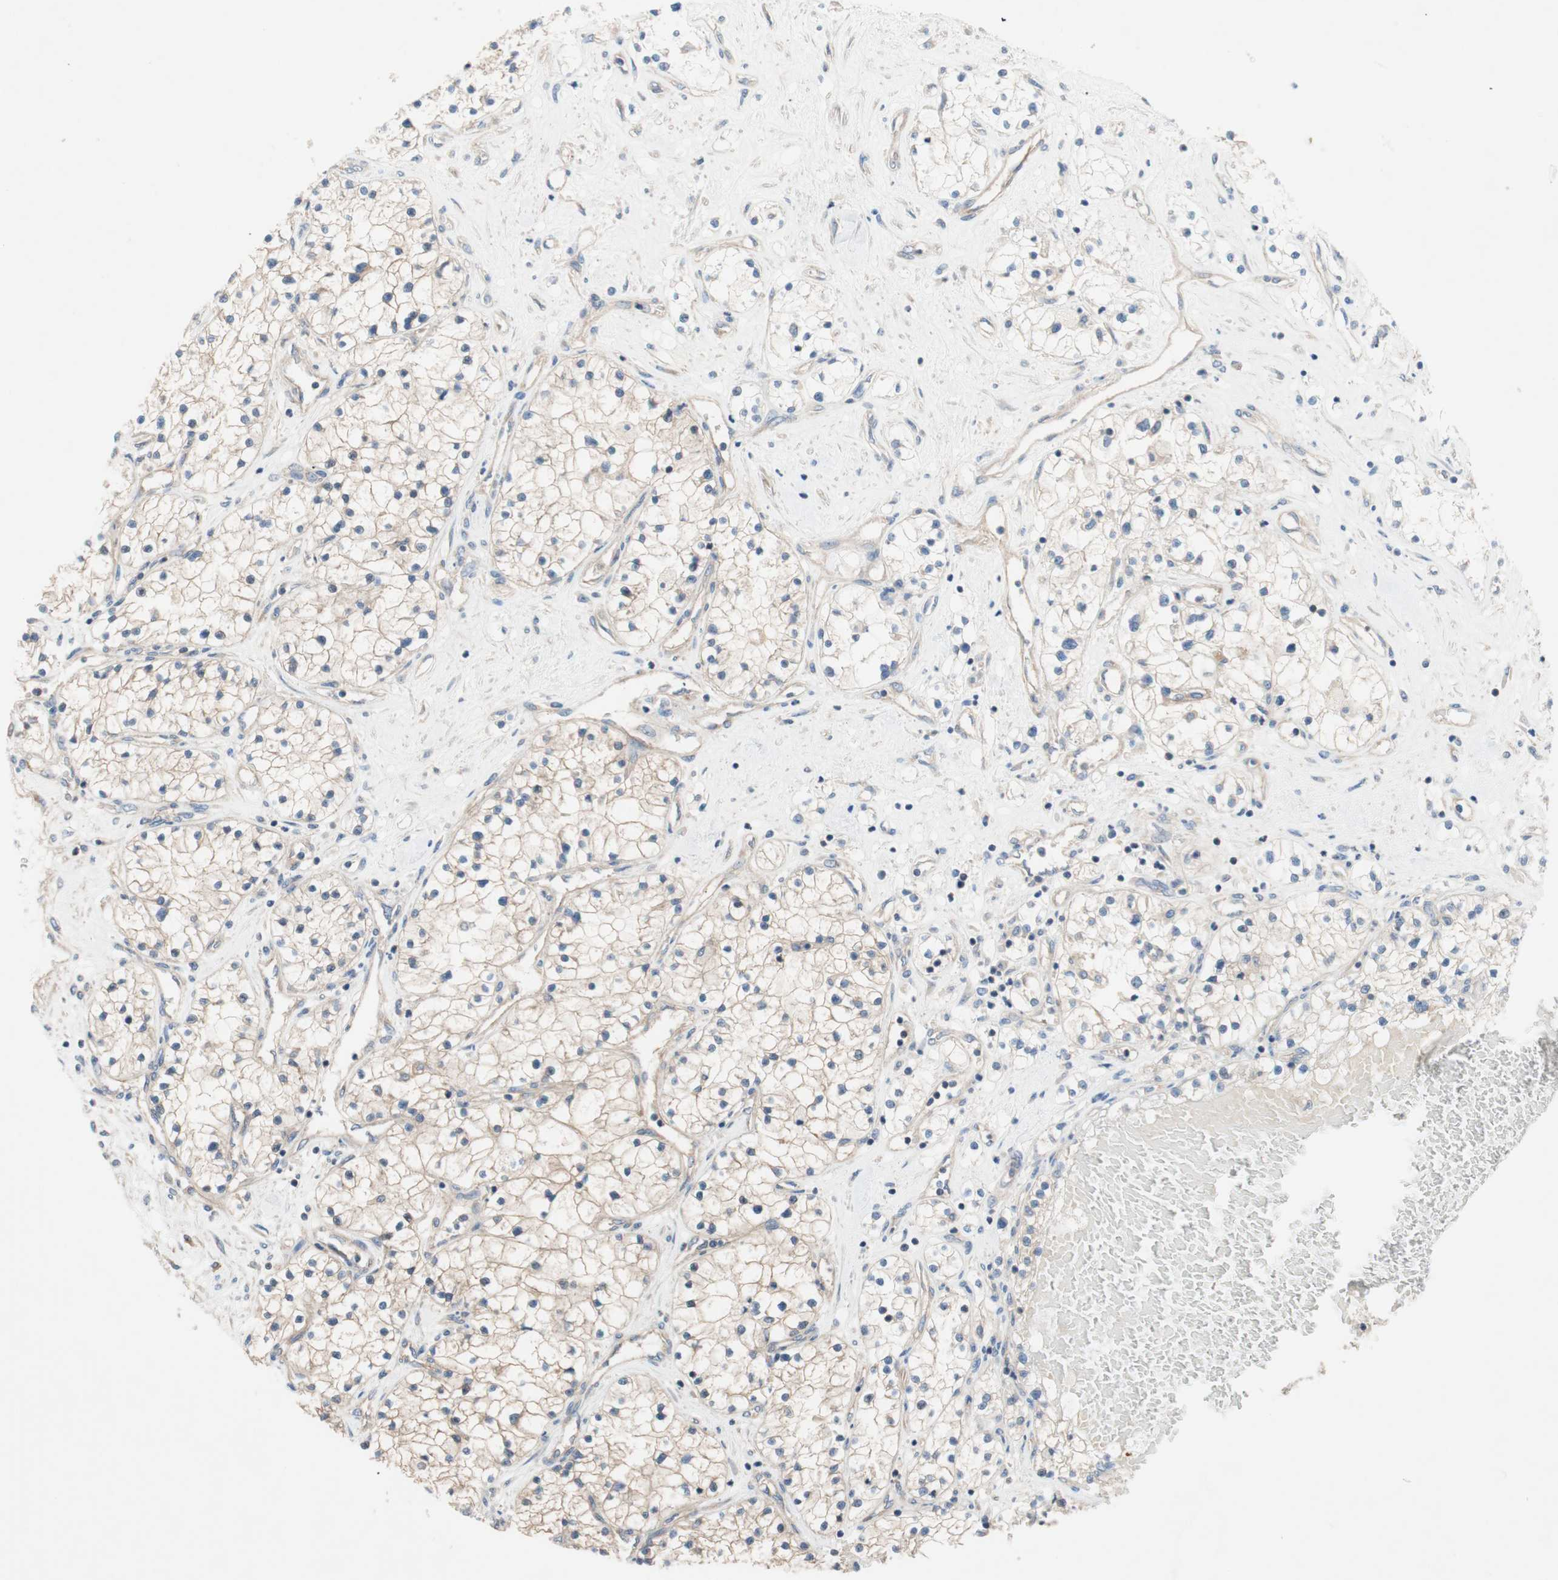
{"staining": {"intensity": "negative", "quantity": "none", "location": "none"}, "tissue": "renal cancer", "cell_type": "Tumor cells", "image_type": "cancer", "snomed": [{"axis": "morphology", "description": "Adenocarcinoma, NOS"}, {"axis": "topography", "description": "Kidney"}], "caption": "Immunohistochemical staining of renal cancer (adenocarcinoma) reveals no significant staining in tumor cells.", "gene": "GLUL", "patient": {"sex": "male", "age": 68}}